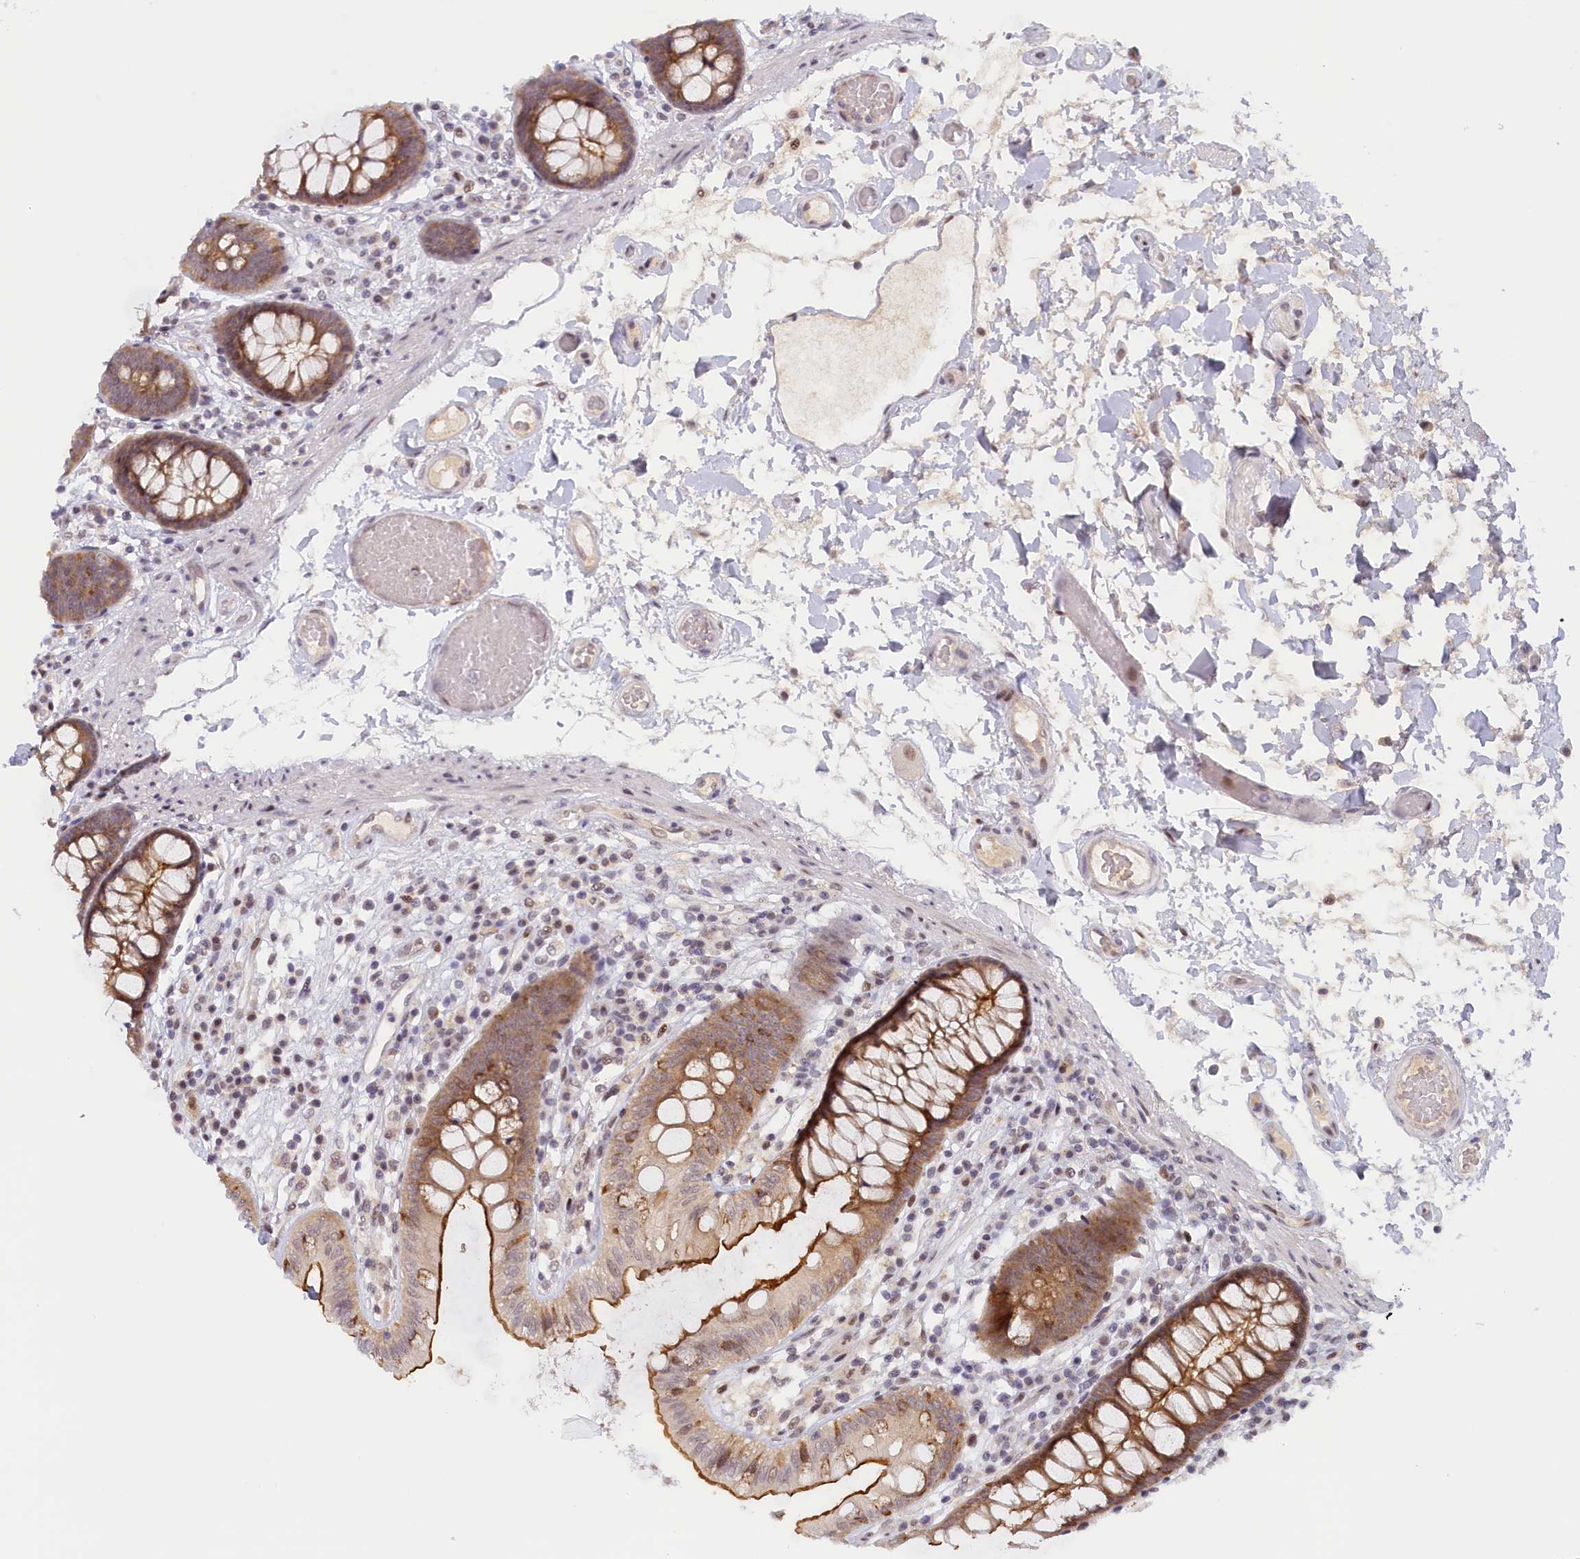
{"staining": {"intensity": "moderate", "quantity": ">75%", "location": "nuclear"}, "tissue": "colon", "cell_type": "Endothelial cells", "image_type": "normal", "snomed": [{"axis": "morphology", "description": "Normal tissue, NOS"}, {"axis": "topography", "description": "Colon"}], "caption": "Endothelial cells reveal medium levels of moderate nuclear positivity in approximately >75% of cells in normal colon. (DAB (3,3'-diaminobenzidine) IHC, brown staining for protein, blue staining for nuclei).", "gene": "SEC31B", "patient": {"sex": "male", "age": 84}}